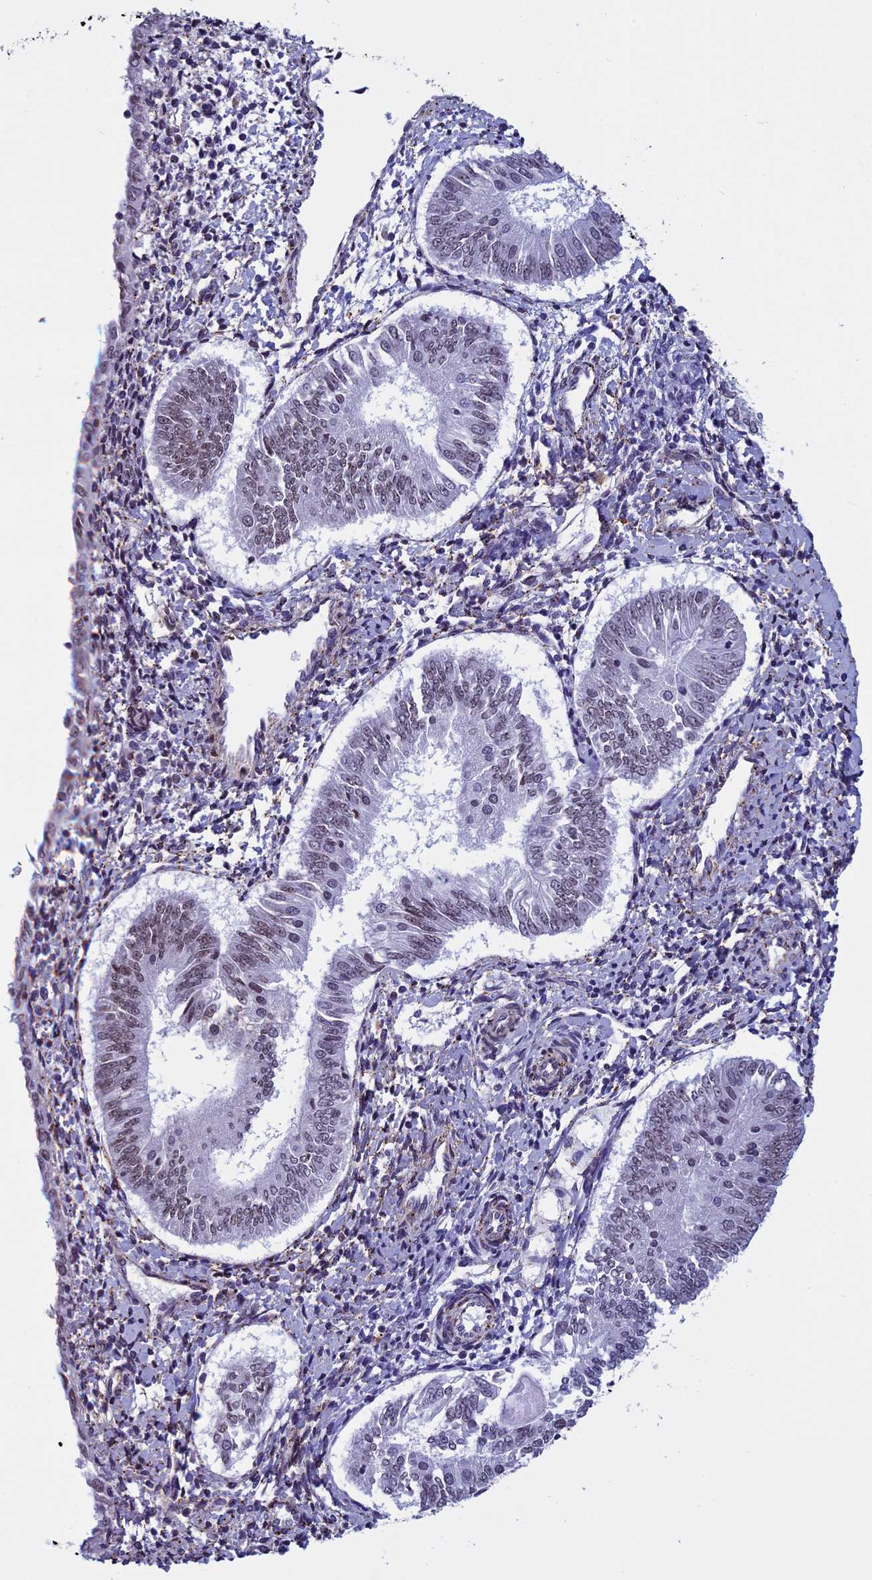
{"staining": {"intensity": "moderate", "quantity": "25%-75%", "location": "nuclear"}, "tissue": "endometrial cancer", "cell_type": "Tumor cells", "image_type": "cancer", "snomed": [{"axis": "morphology", "description": "Adenocarcinoma, NOS"}, {"axis": "topography", "description": "Endometrium"}], "caption": "Immunohistochemical staining of endometrial cancer (adenocarcinoma) displays medium levels of moderate nuclear staining in about 25%-75% of tumor cells.", "gene": "NIPBL", "patient": {"sex": "female", "age": 58}}